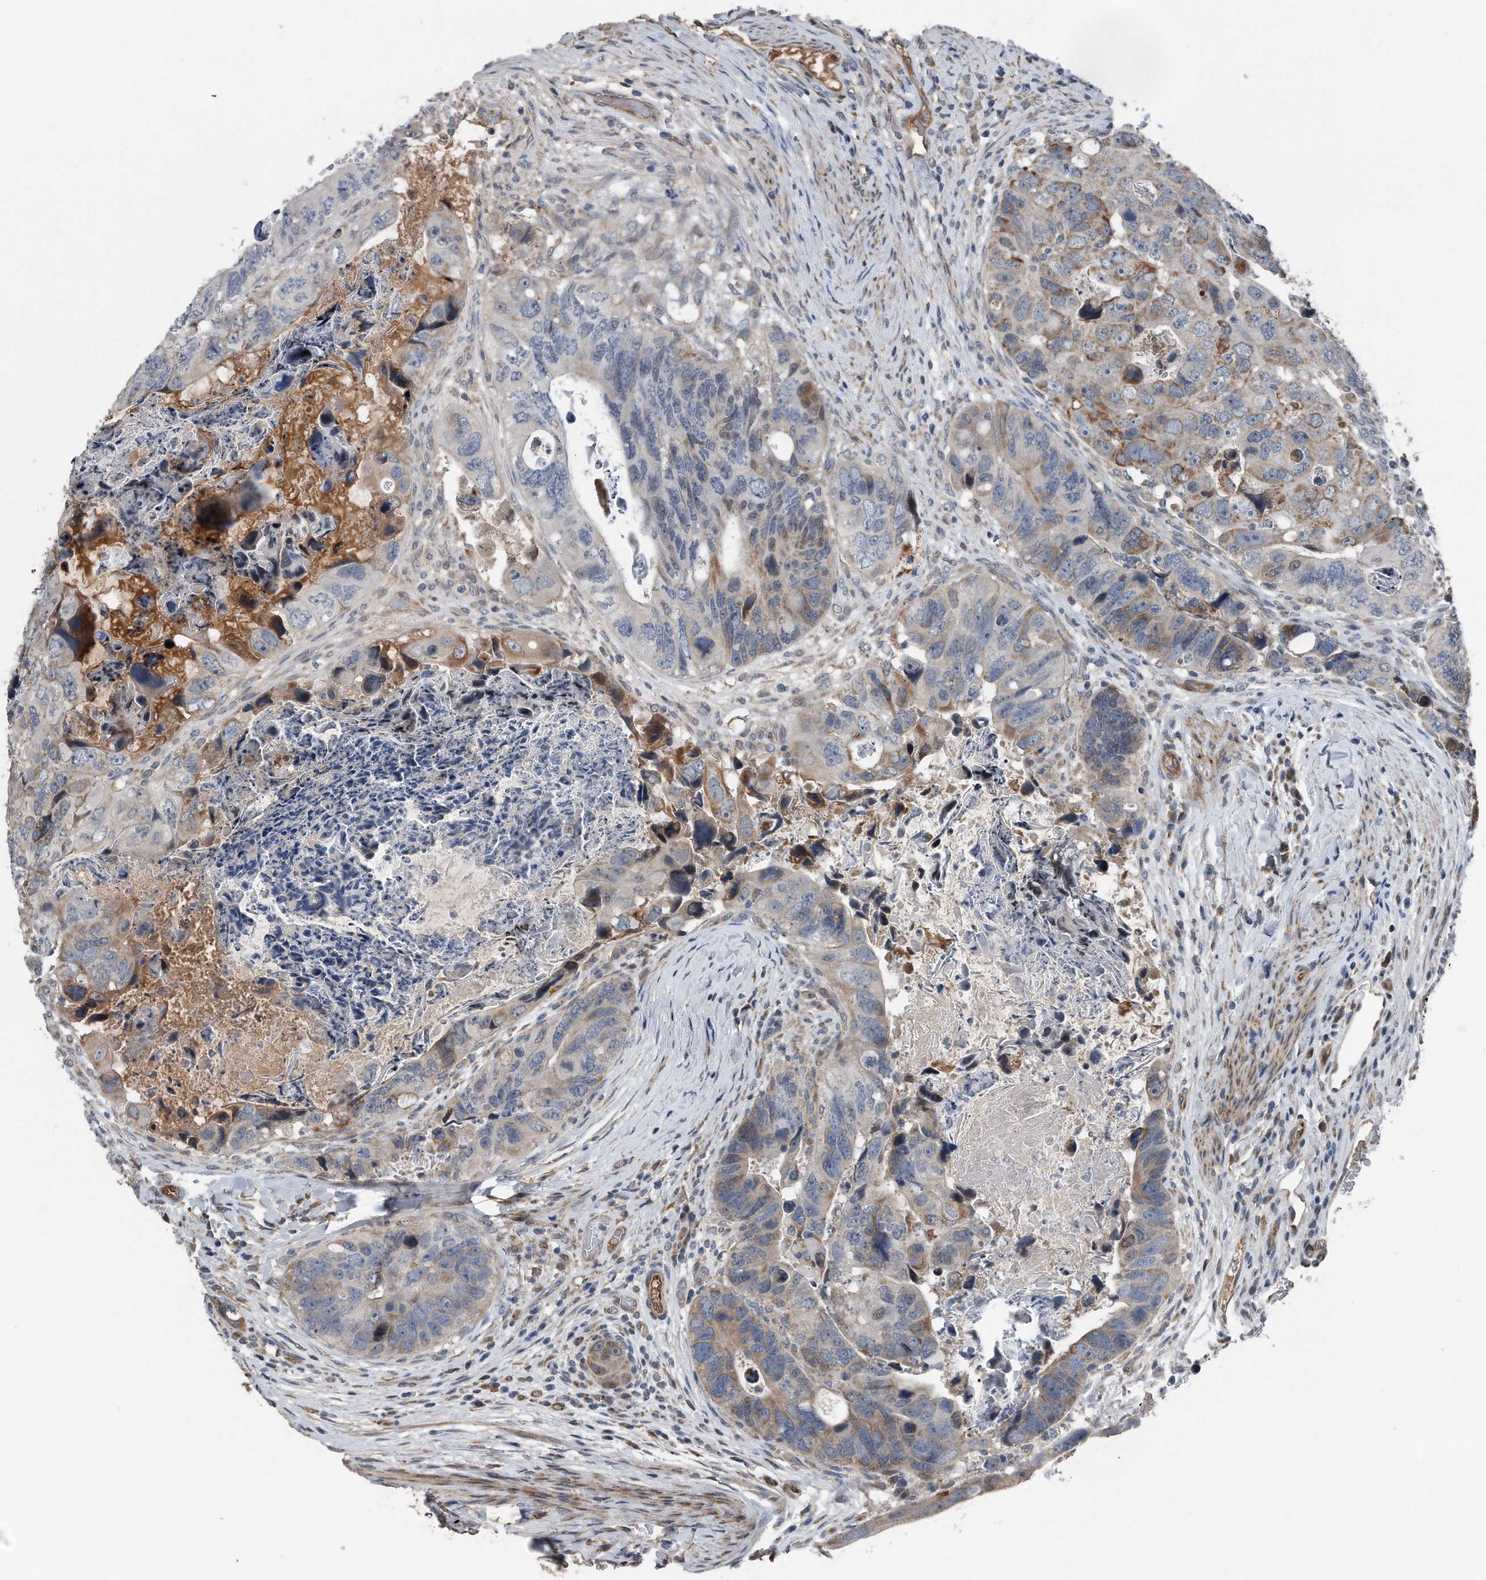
{"staining": {"intensity": "moderate", "quantity": "<25%", "location": "cytoplasmic/membranous"}, "tissue": "colorectal cancer", "cell_type": "Tumor cells", "image_type": "cancer", "snomed": [{"axis": "morphology", "description": "Adenocarcinoma, NOS"}, {"axis": "topography", "description": "Rectum"}], "caption": "Colorectal cancer was stained to show a protein in brown. There is low levels of moderate cytoplasmic/membranous staining in about <25% of tumor cells. (Brightfield microscopy of DAB IHC at high magnification).", "gene": "DST", "patient": {"sex": "male", "age": 59}}